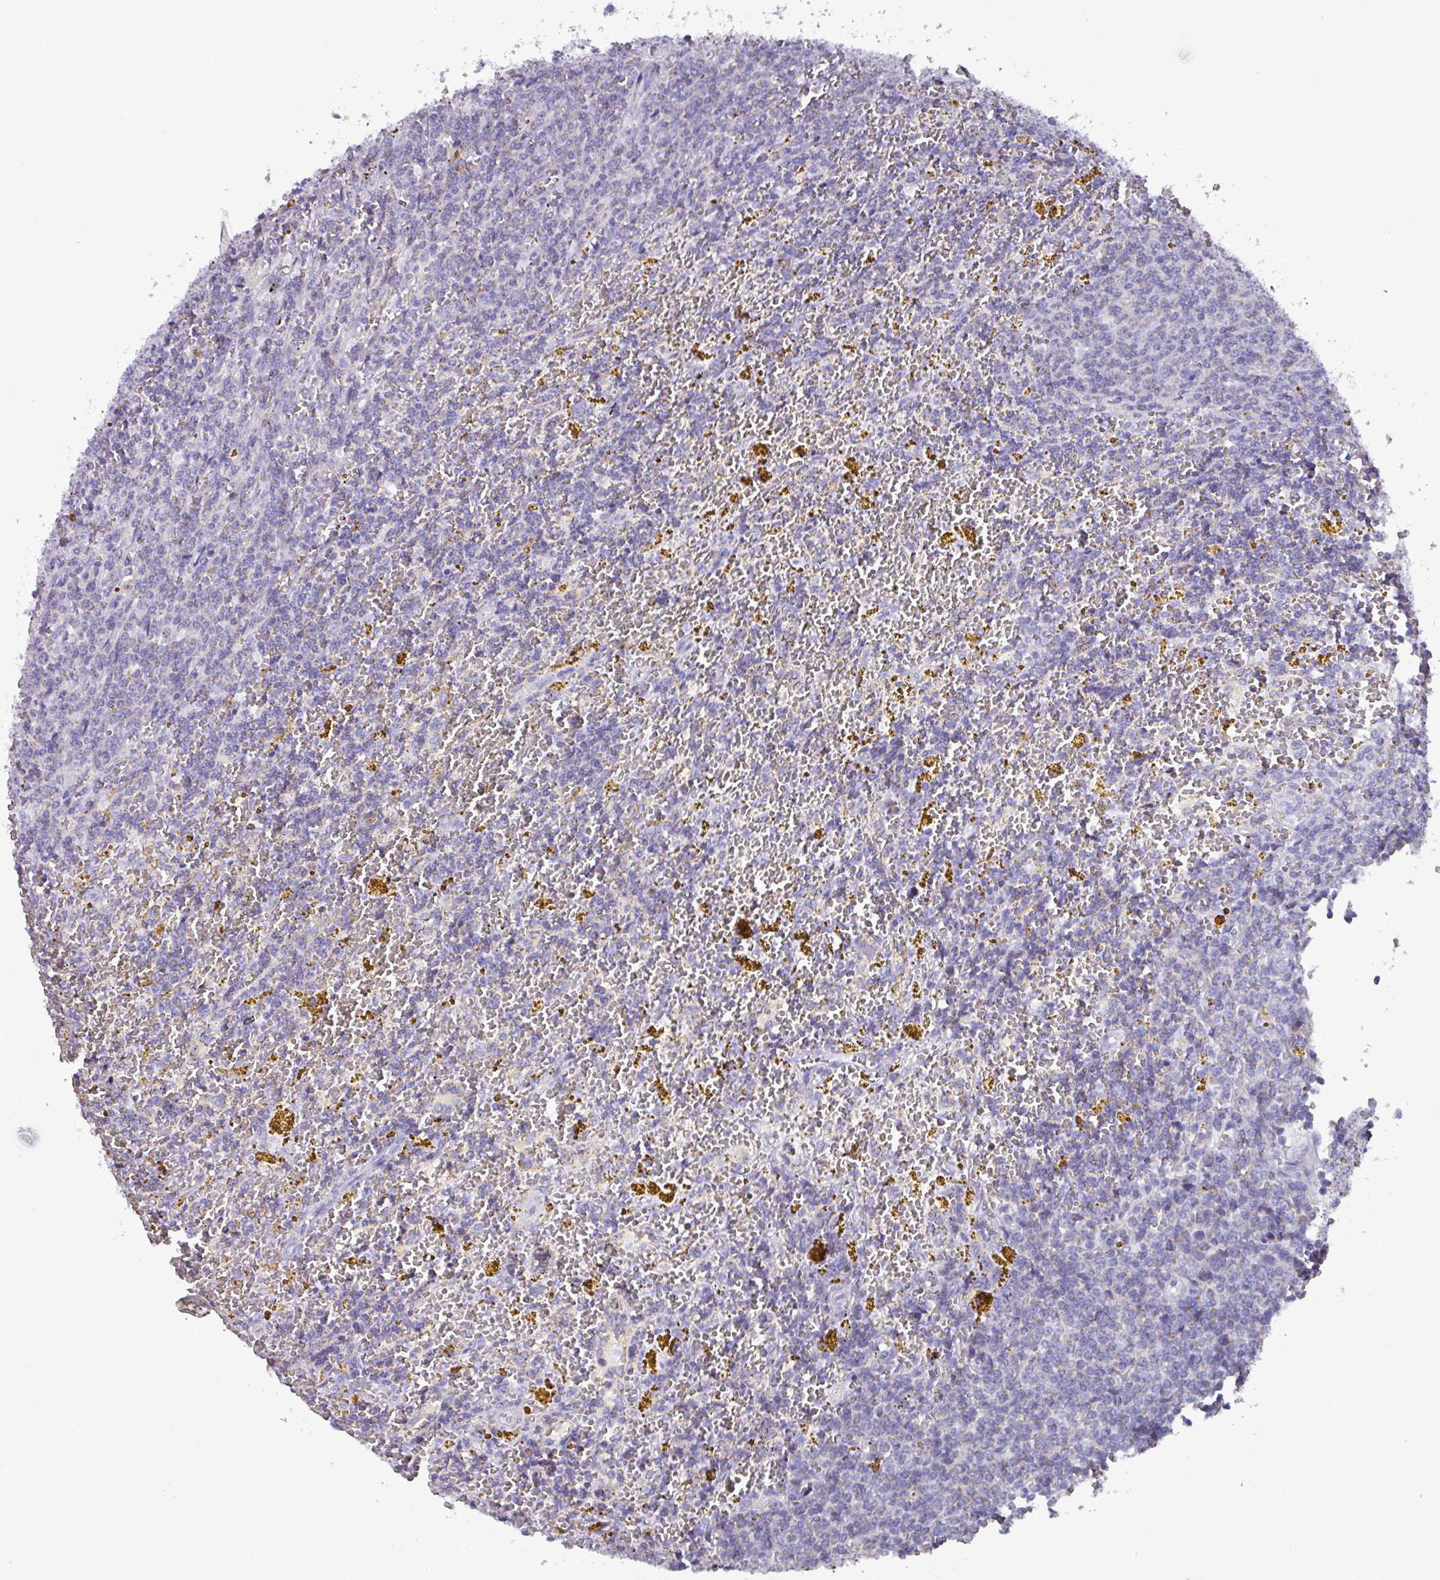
{"staining": {"intensity": "negative", "quantity": "none", "location": "none"}, "tissue": "lymphoma", "cell_type": "Tumor cells", "image_type": "cancer", "snomed": [{"axis": "morphology", "description": "Malignant lymphoma, non-Hodgkin's type, Low grade"}, {"axis": "topography", "description": "Spleen"}, {"axis": "topography", "description": "Lymph node"}], "caption": "Micrograph shows no significant protein expression in tumor cells of malignant lymphoma, non-Hodgkin's type (low-grade). (IHC, brightfield microscopy, high magnification).", "gene": "MT-ND4", "patient": {"sex": "female", "age": 66}}